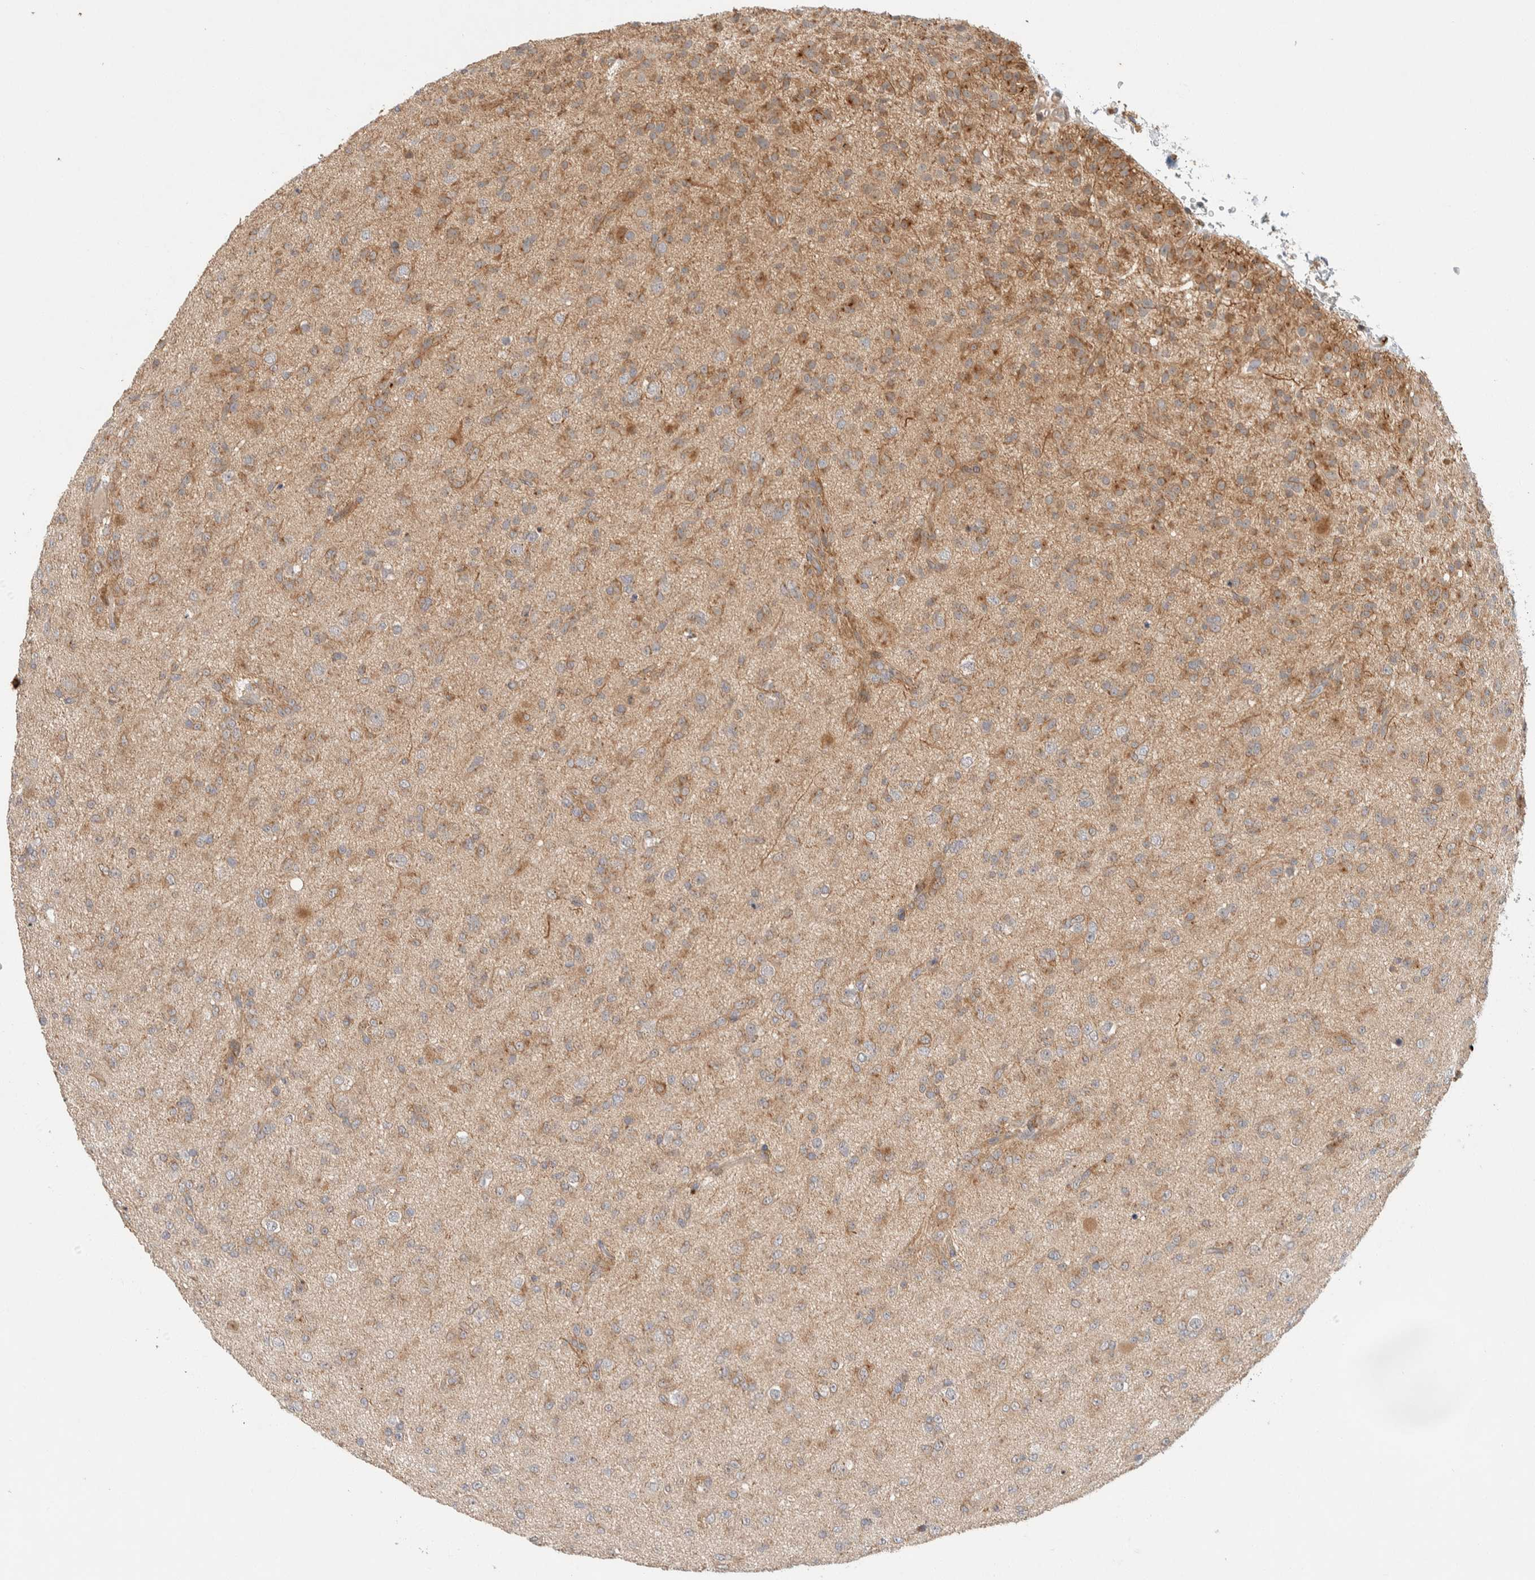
{"staining": {"intensity": "weak", "quantity": ">75%", "location": "cytoplasmic/membranous"}, "tissue": "glioma", "cell_type": "Tumor cells", "image_type": "cancer", "snomed": [{"axis": "morphology", "description": "Glioma, malignant, Low grade"}, {"axis": "topography", "description": "Brain"}], "caption": "Protein expression analysis of human low-grade glioma (malignant) reveals weak cytoplasmic/membranous expression in about >75% of tumor cells. The protein of interest is shown in brown color, while the nuclei are stained blue.", "gene": "KIF9", "patient": {"sex": "male", "age": 65}}